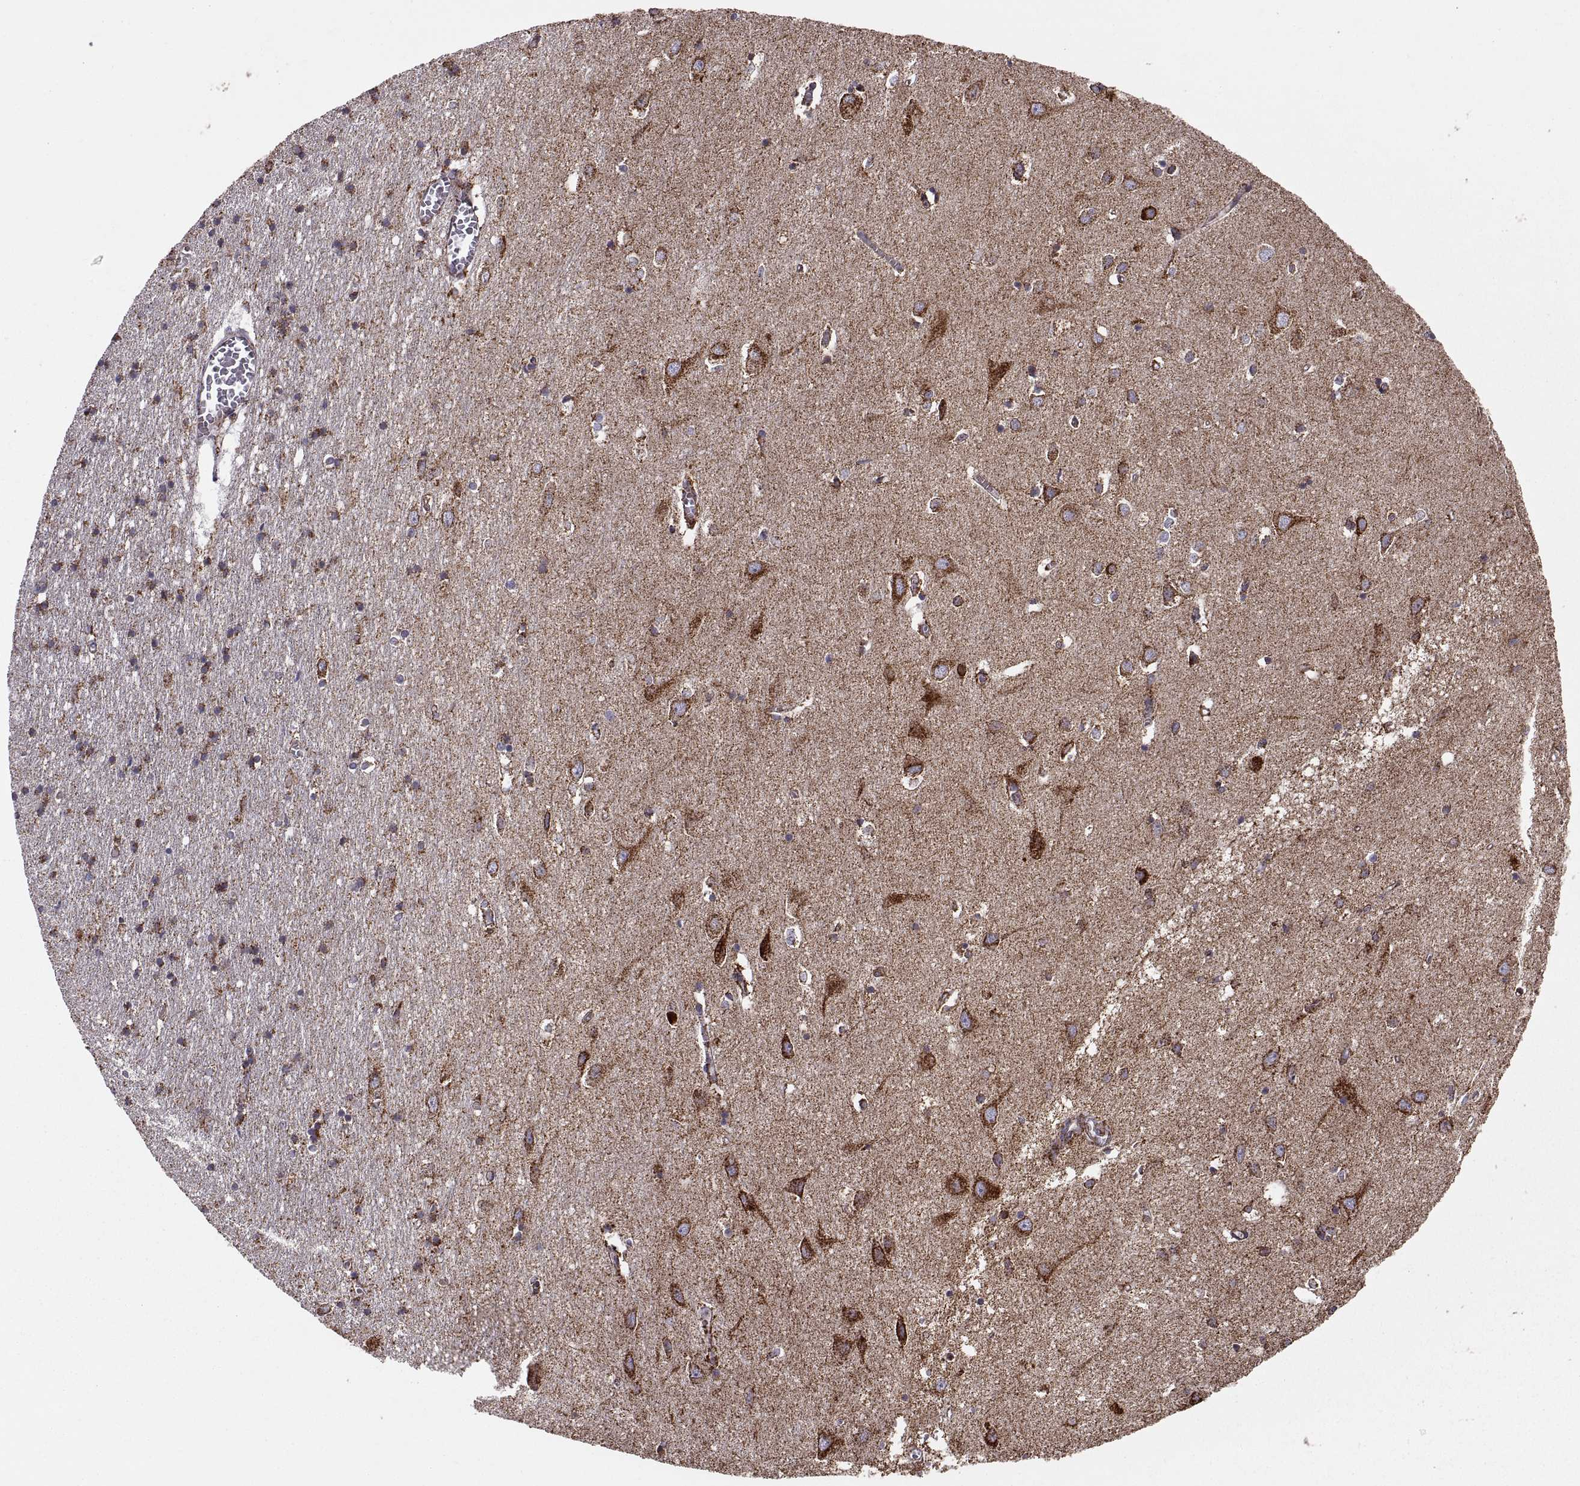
{"staining": {"intensity": "negative", "quantity": "none", "location": "none"}, "tissue": "cerebral cortex", "cell_type": "Endothelial cells", "image_type": "normal", "snomed": [{"axis": "morphology", "description": "Normal tissue, NOS"}, {"axis": "topography", "description": "Cerebral cortex"}], "caption": "Cerebral cortex was stained to show a protein in brown. There is no significant expression in endothelial cells. (DAB immunohistochemistry (IHC) visualized using brightfield microscopy, high magnification).", "gene": "ARSD", "patient": {"sex": "male", "age": 70}}